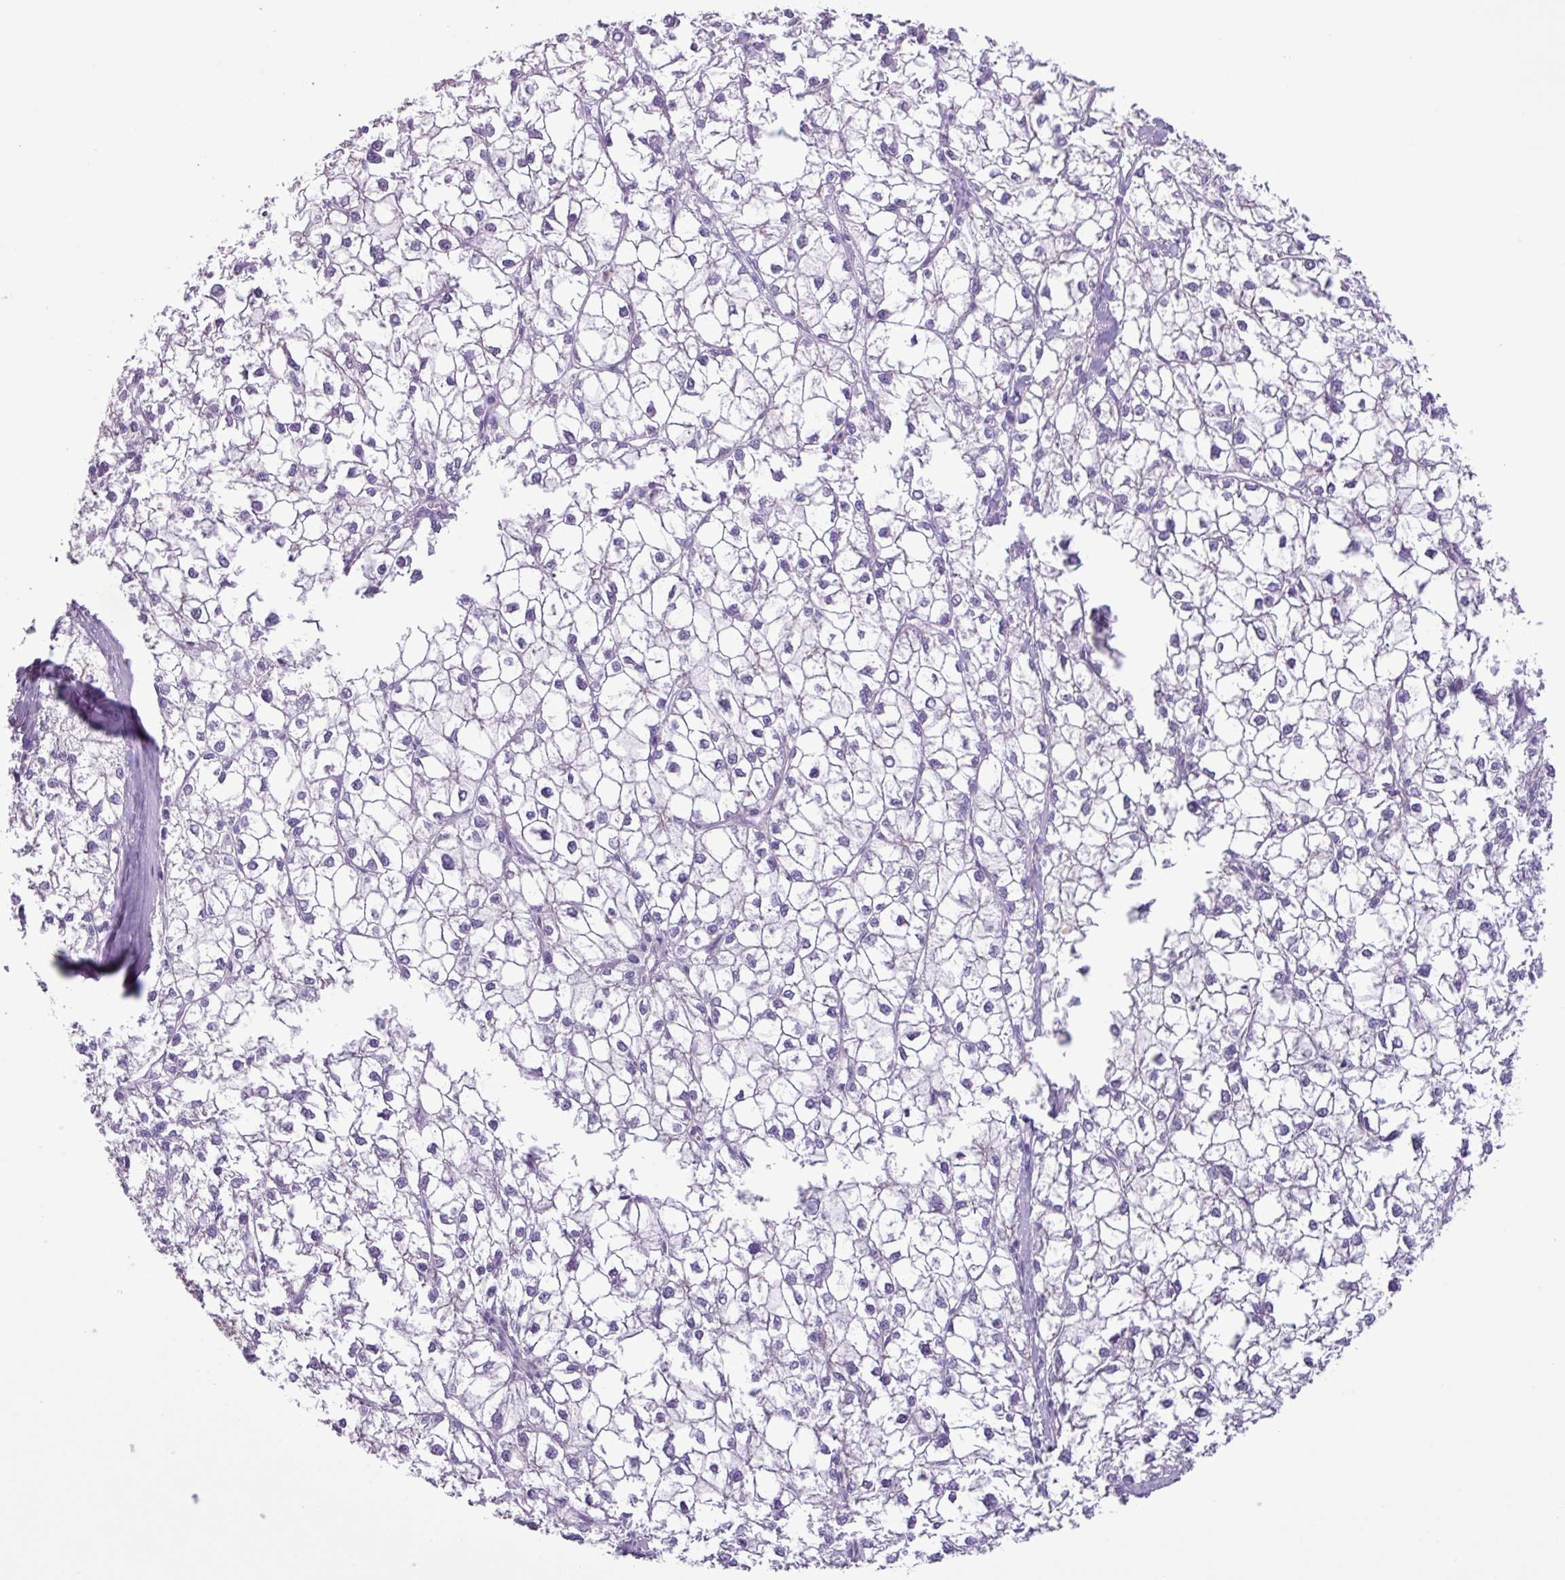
{"staining": {"intensity": "negative", "quantity": "none", "location": "none"}, "tissue": "liver cancer", "cell_type": "Tumor cells", "image_type": "cancer", "snomed": [{"axis": "morphology", "description": "Carcinoma, Hepatocellular, NOS"}, {"axis": "topography", "description": "Liver"}], "caption": "The image demonstrates no significant expression in tumor cells of liver hepatocellular carcinoma. (DAB immunohistochemistry (IHC) visualized using brightfield microscopy, high magnification).", "gene": "CYSTM1", "patient": {"sex": "female", "age": 43}}